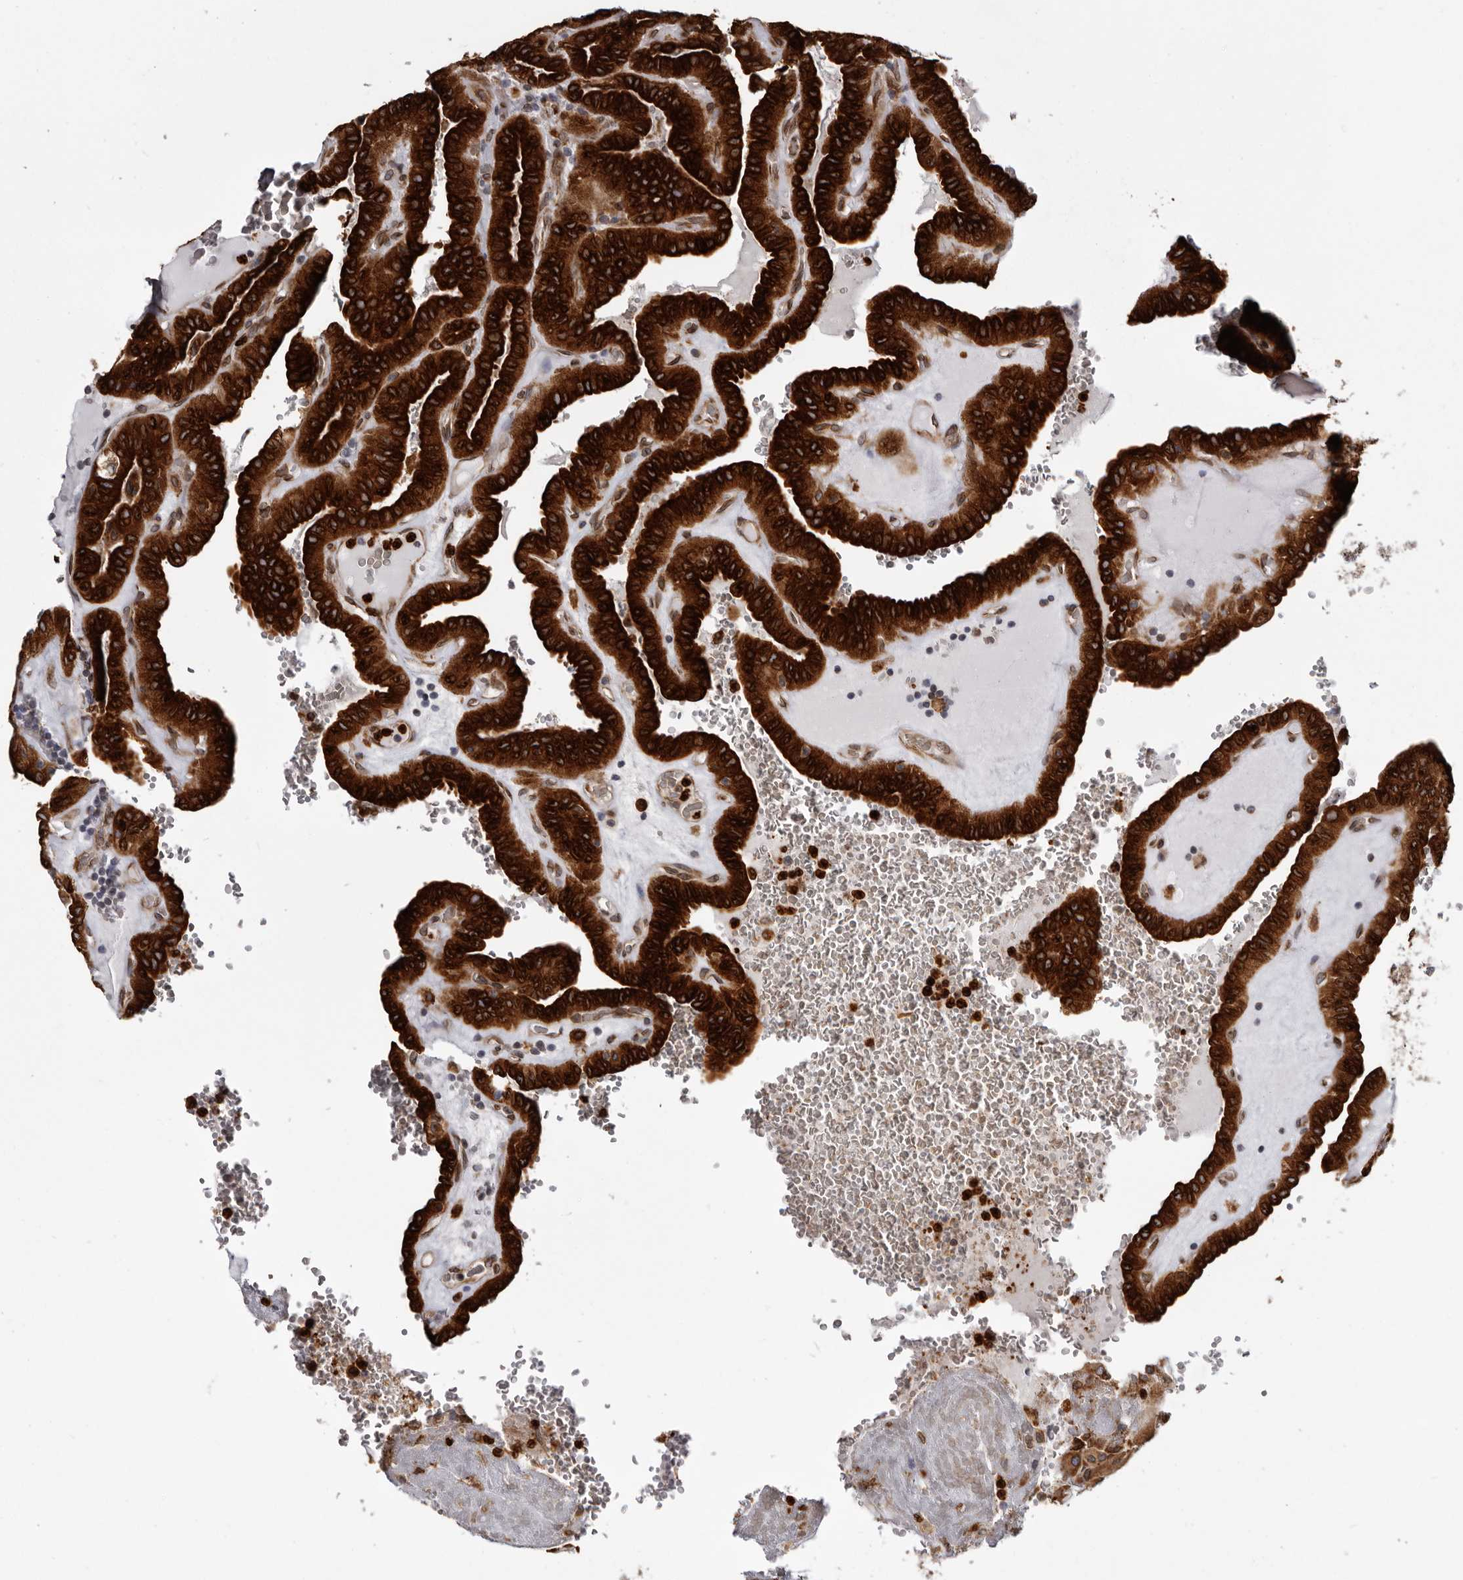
{"staining": {"intensity": "strong", "quantity": ">75%", "location": "cytoplasmic/membranous"}, "tissue": "thyroid cancer", "cell_type": "Tumor cells", "image_type": "cancer", "snomed": [{"axis": "morphology", "description": "Papillary adenocarcinoma, NOS"}, {"axis": "topography", "description": "Thyroid gland"}], "caption": "IHC (DAB (3,3'-diaminobenzidine)) staining of human thyroid papillary adenocarcinoma shows strong cytoplasmic/membranous protein staining in about >75% of tumor cells.", "gene": "C4orf3", "patient": {"sex": "male", "age": 77}}